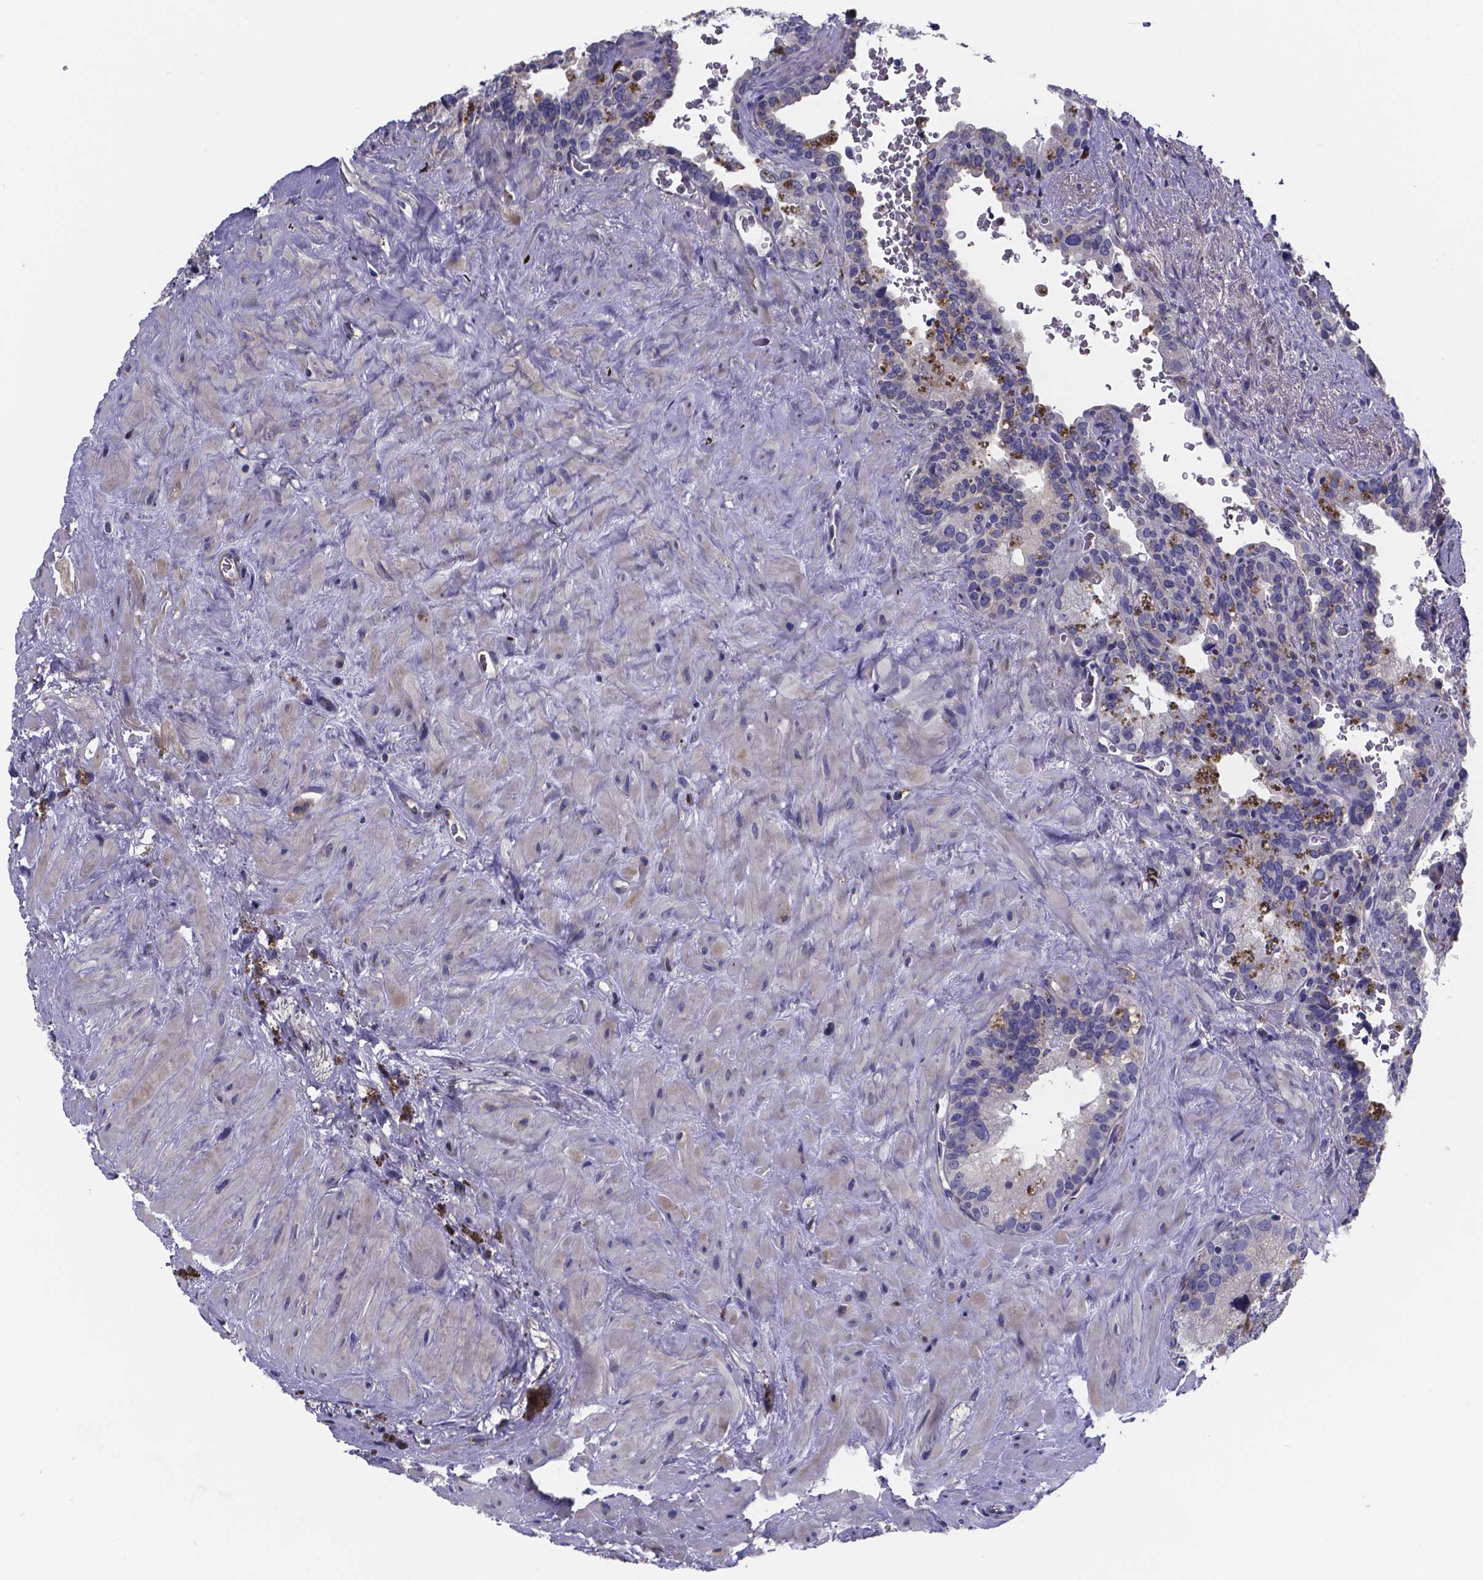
{"staining": {"intensity": "negative", "quantity": "none", "location": "none"}, "tissue": "seminal vesicle", "cell_type": "Glandular cells", "image_type": "normal", "snomed": [{"axis": "morphology", "description": "Normal tissue, NOS"}, {"axis": "topography", "description": "Prostate"}, {"axis": "topography", "description": "Seminal veicle"}], "caption": "Immunohistochemistry (IHC) micrograph of normal seminal vesicle: human seminal vesicle stained with DAB displays no significant protein positivity in glandular cells. (Brightfield microscopy of DAB immunohistochemistry at high magnification).", "gene": "SFRP4", "patient": {"sex": "male", "age": 71}}